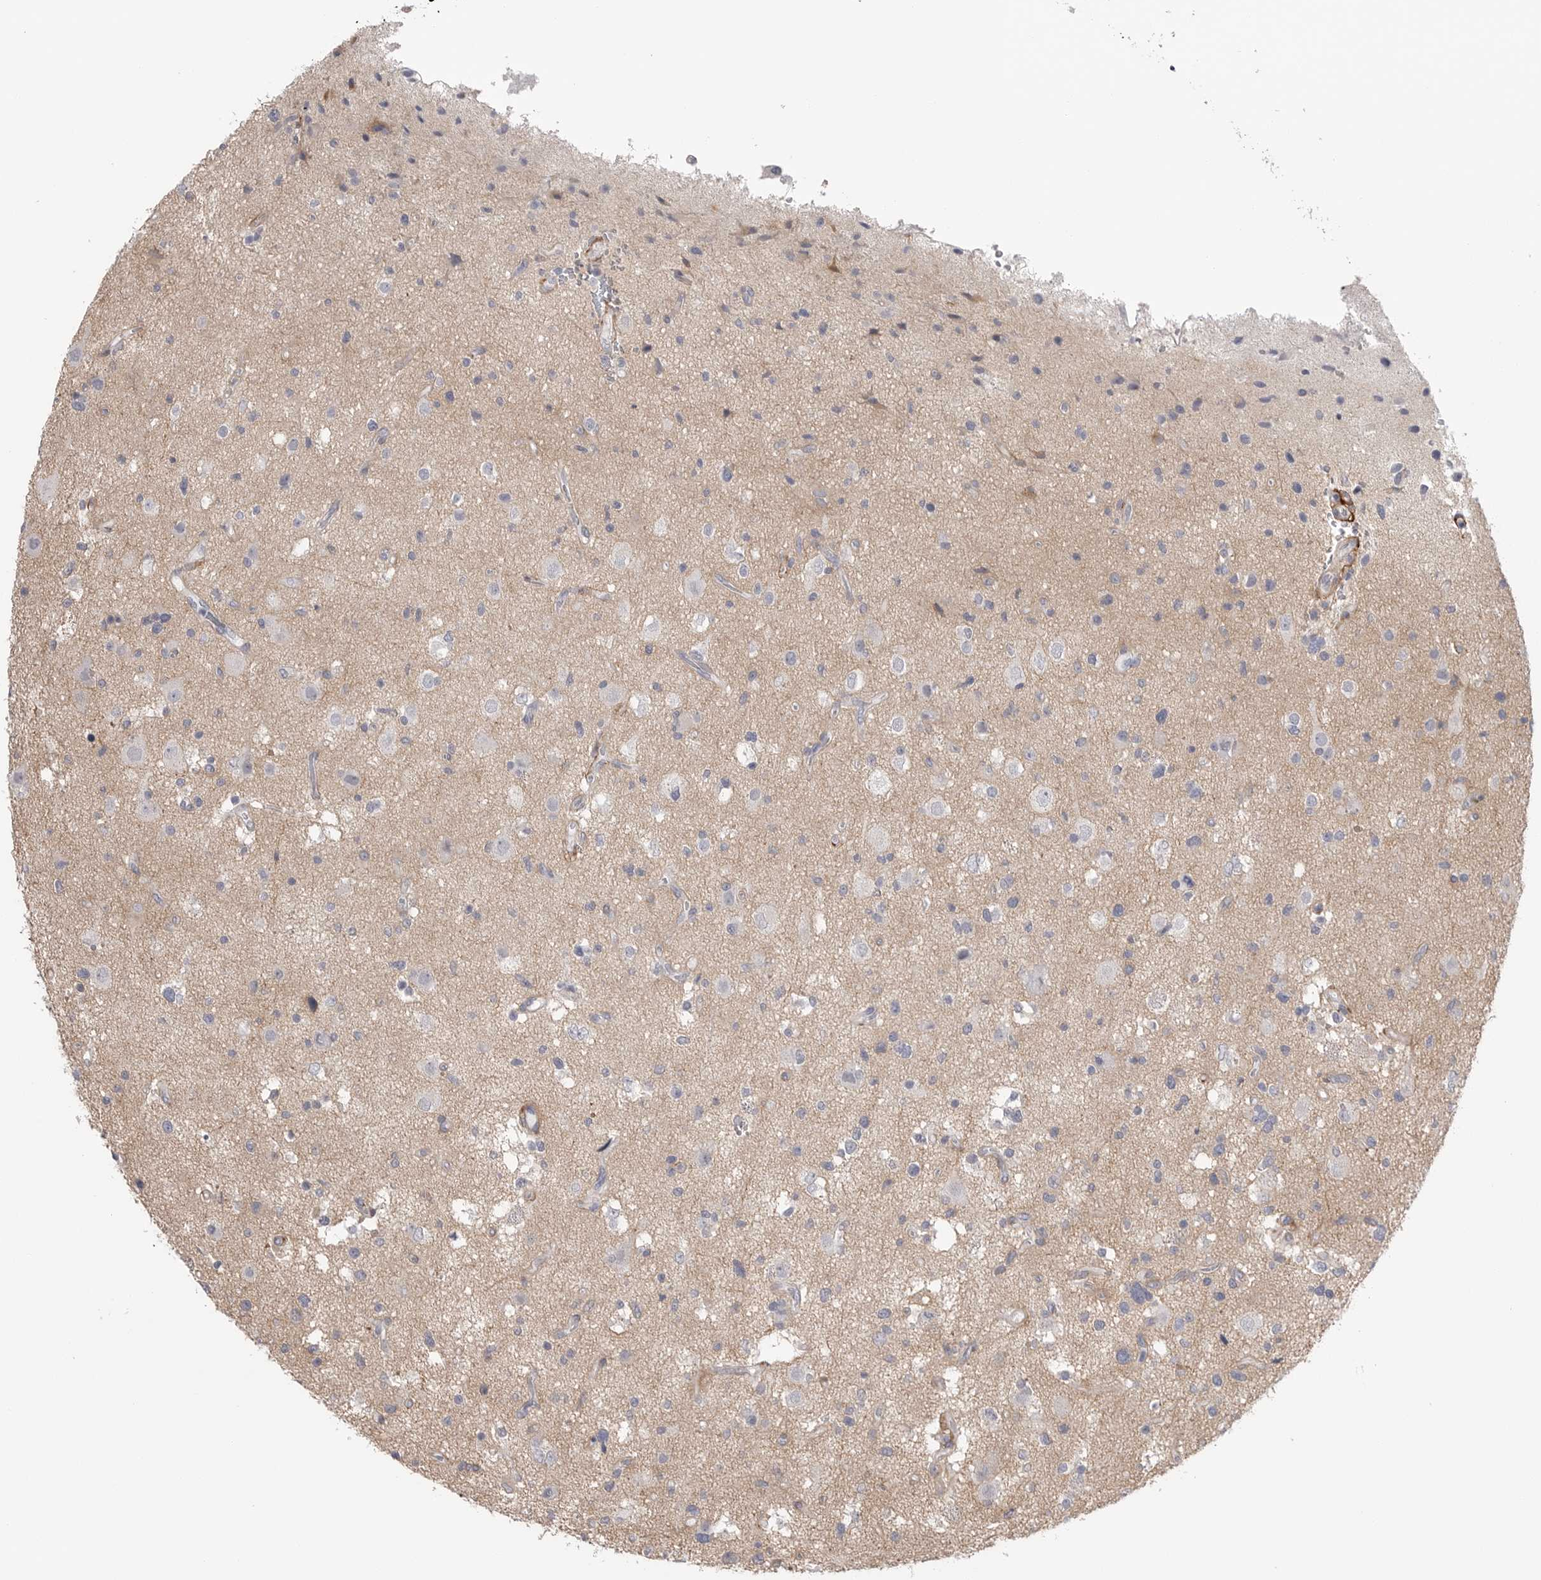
{"staining": {"intensity": "negative", "quantity": "none", "location": "none"}, "tissue": "glioma", "cell_type": "Tumor cells", "image_type": "cancer", "snomed": [{"axis": "morphology", "description": "Glioma, malignant, High grade"}, {"axis": "topography", "description": "Brain"}], "caption": "Tumor cells show no significant protein staining in malignant glioma (high-grade). (Brightfield microscopy of DAB IHC at high magnification).", "gene": "AKAP12", "patient": {"sex": "male", "age": 33}}